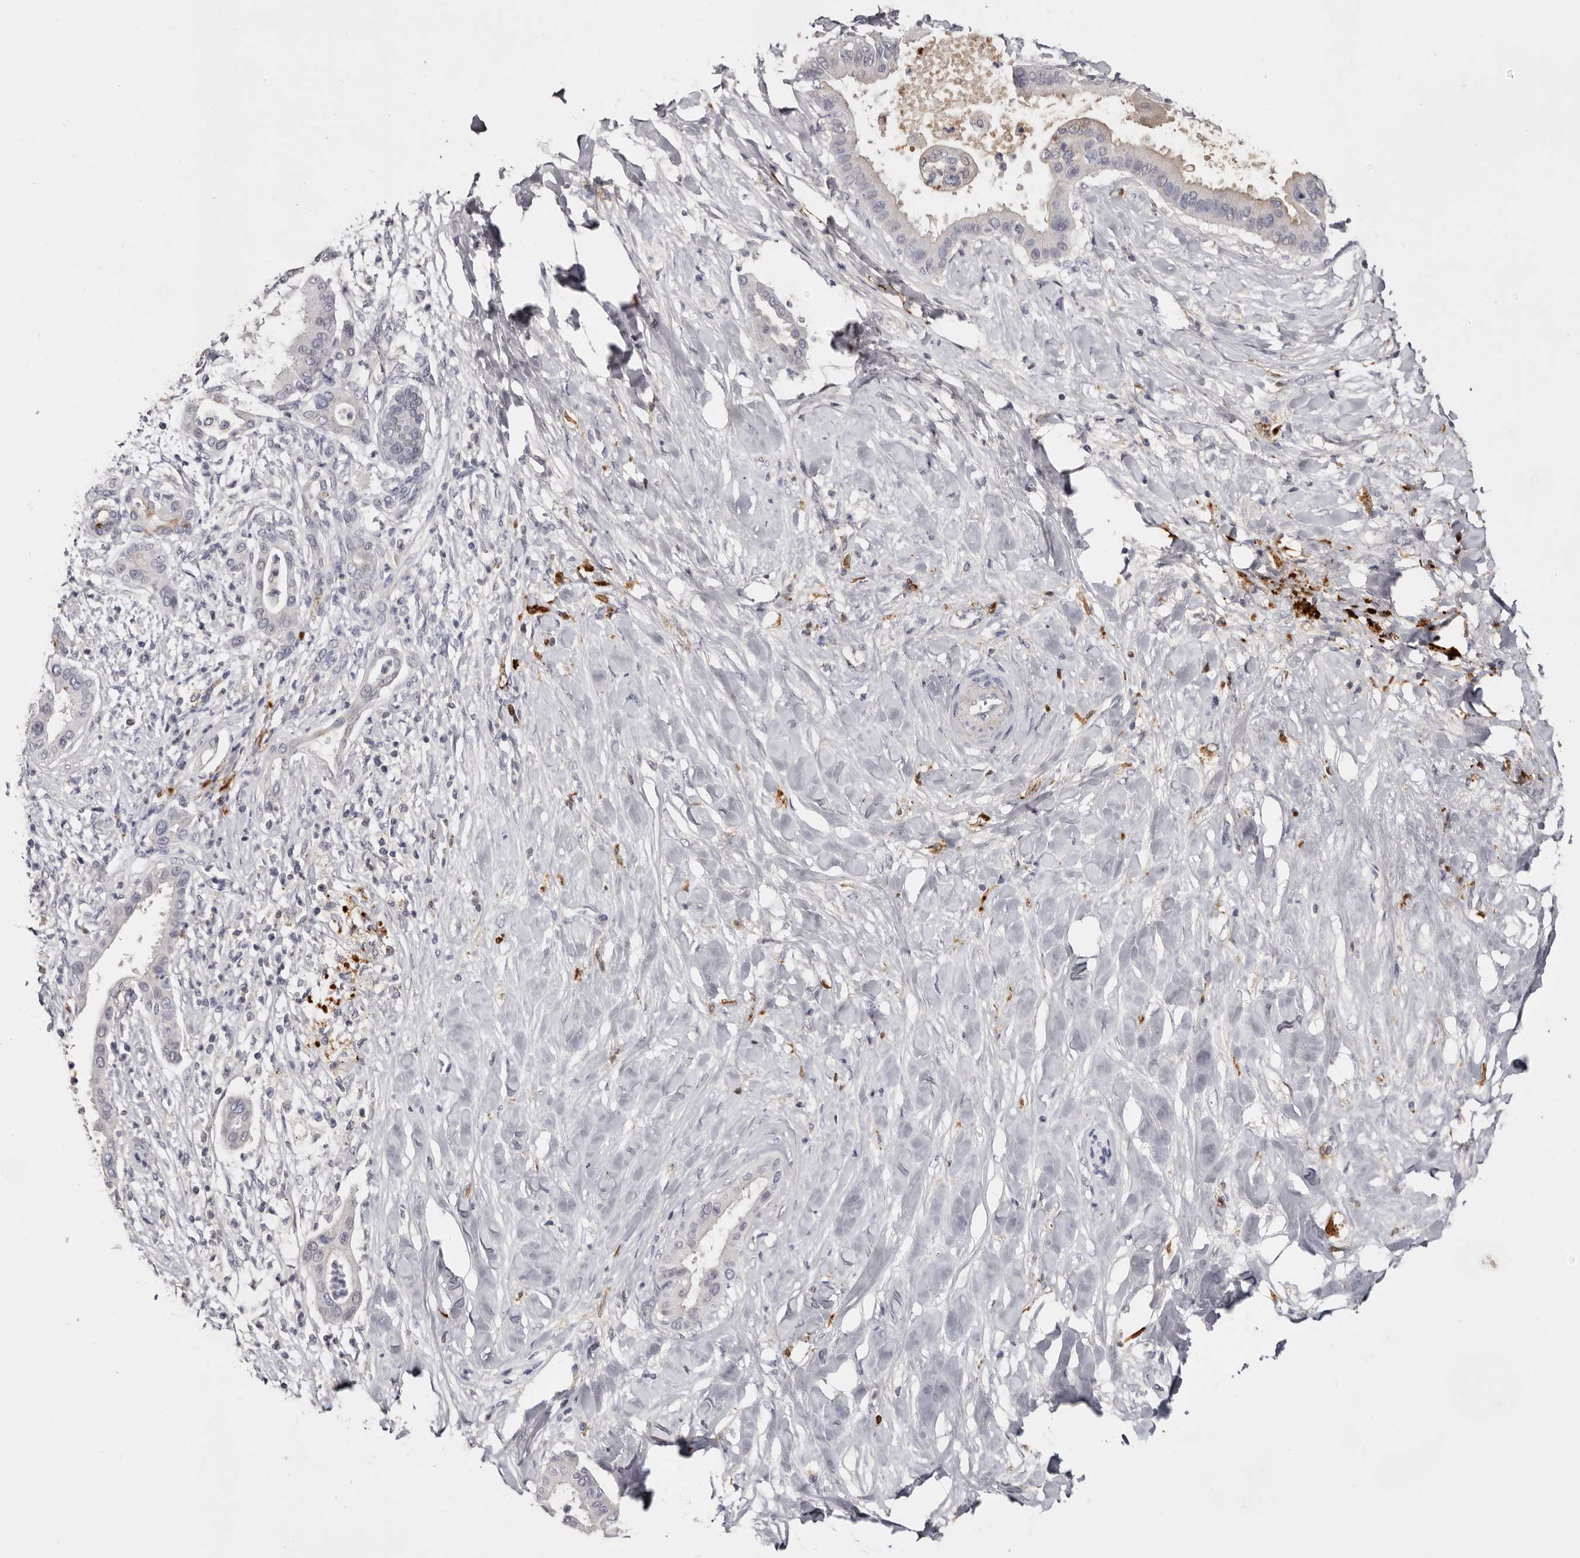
{"staining": {"intensity": "negative", "quantity": "none", "location": "none"}, "tissue": "liver cancer", "cell_type": "Tumor cells", "image_type": "cancer", "snomed": [{"axis": "morphology", "description": "Cholangiocarcinoma"}, {"axis": "topography", "description": "Liver"}], "caption": "Liver cancer (cholangiocarcinoma) was stained to show a protein in brown. There is no significant staining in tumor cells. (DAB immunohistochemistry (IHC) visualized using brightfield microscopy, high magnification).", "gene": "KLHL38", "patient": {"sex": "female", "age": 54}}